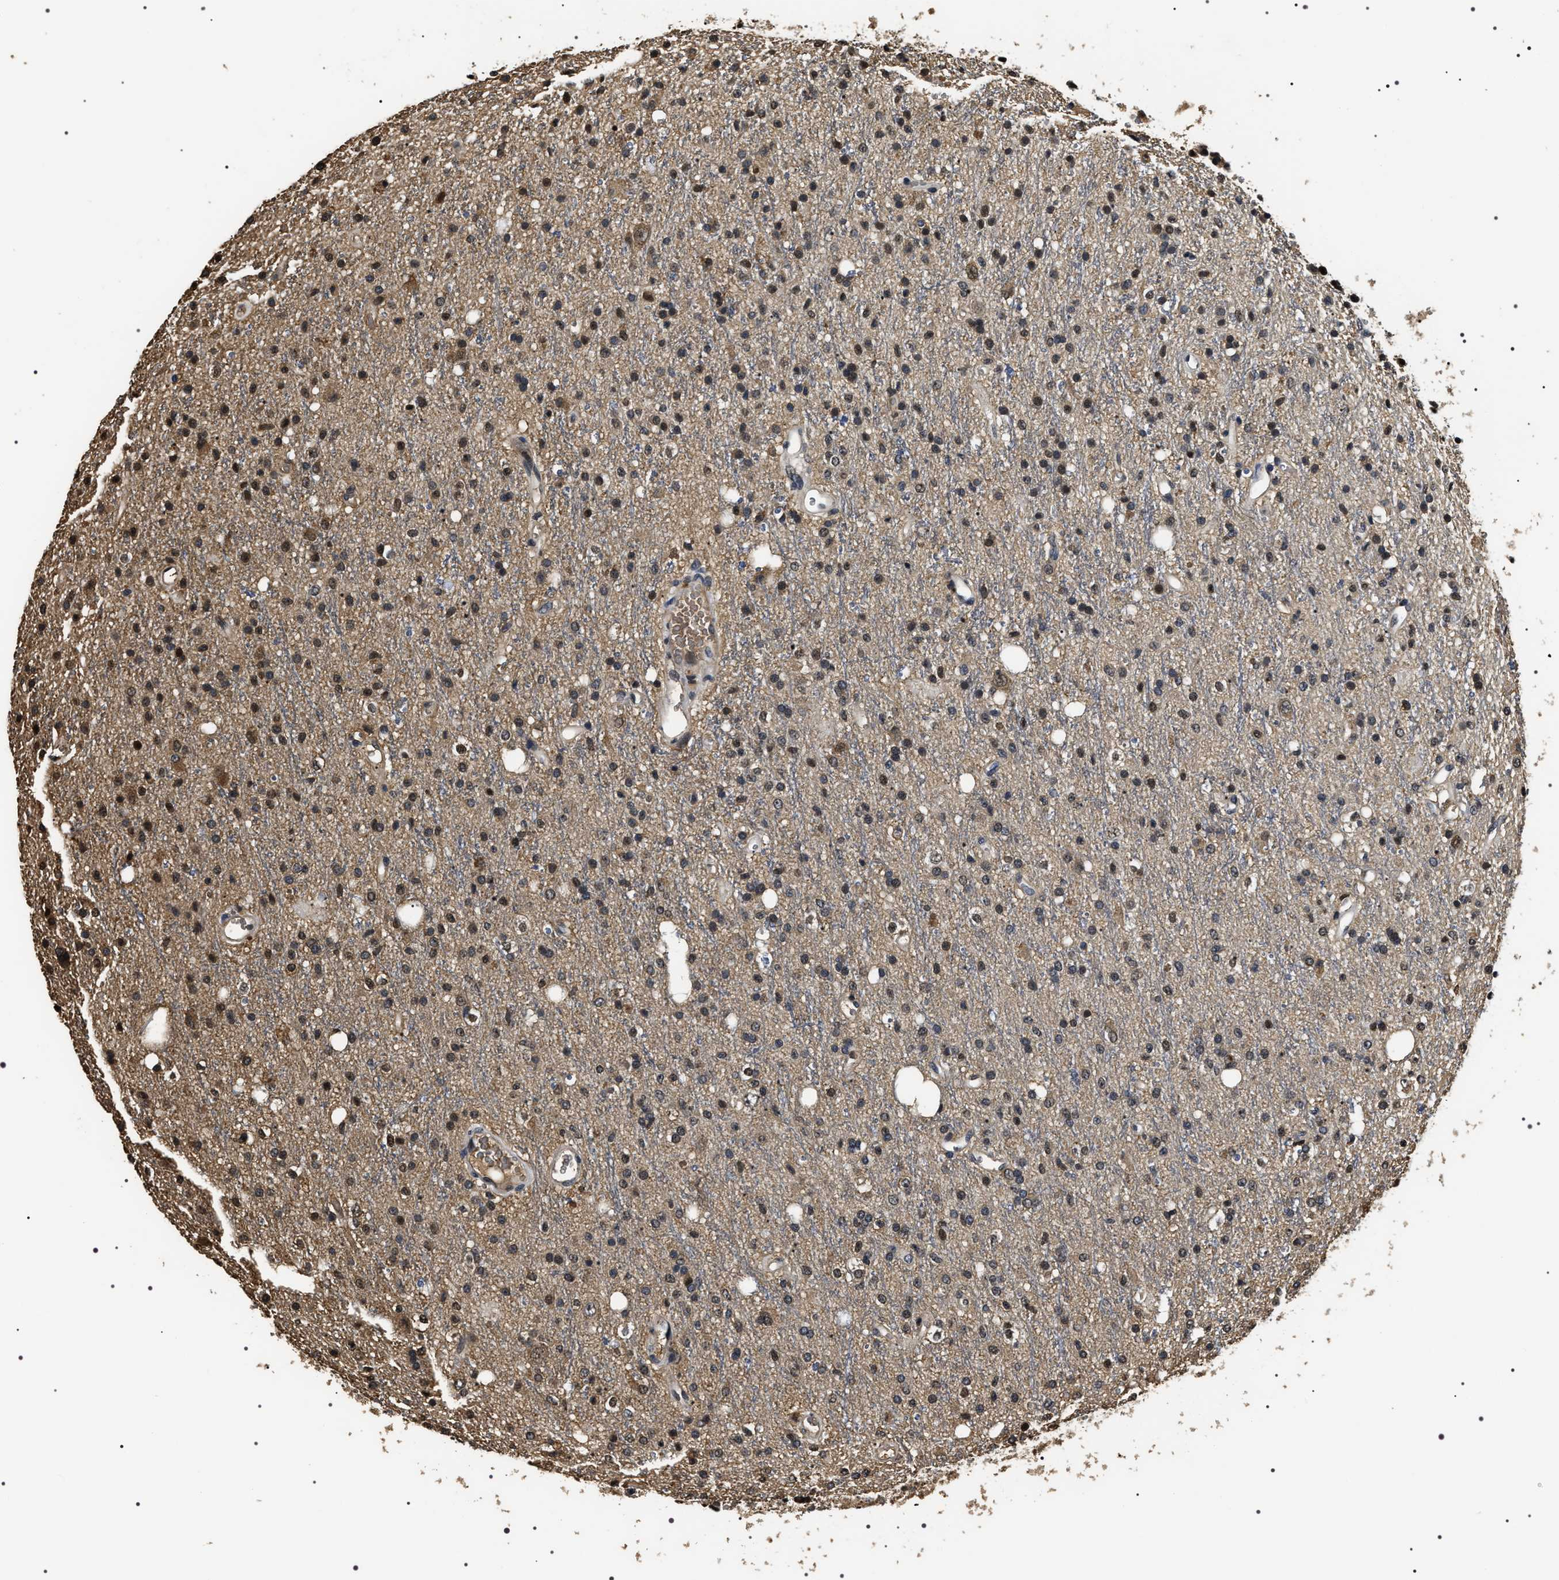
{"staining": {"intensity": "weak", "quantity": "<25%", "location": "cytoplasmic/membranous,nuclear"}, "tissue": "glioma", "cell_type": "Tumor cells", "image_type": "cancer", "snomed": [{"axis": "morphology", "description": "Glioma, malignant, High grade"}, {"axis": "topography", "description": "Brain"}], "caption": "The histopathology image displays no staining of tumor cells in glioma.", "gene": "ARHGAP22", "patient": {"sex": "male", "age": 47}}